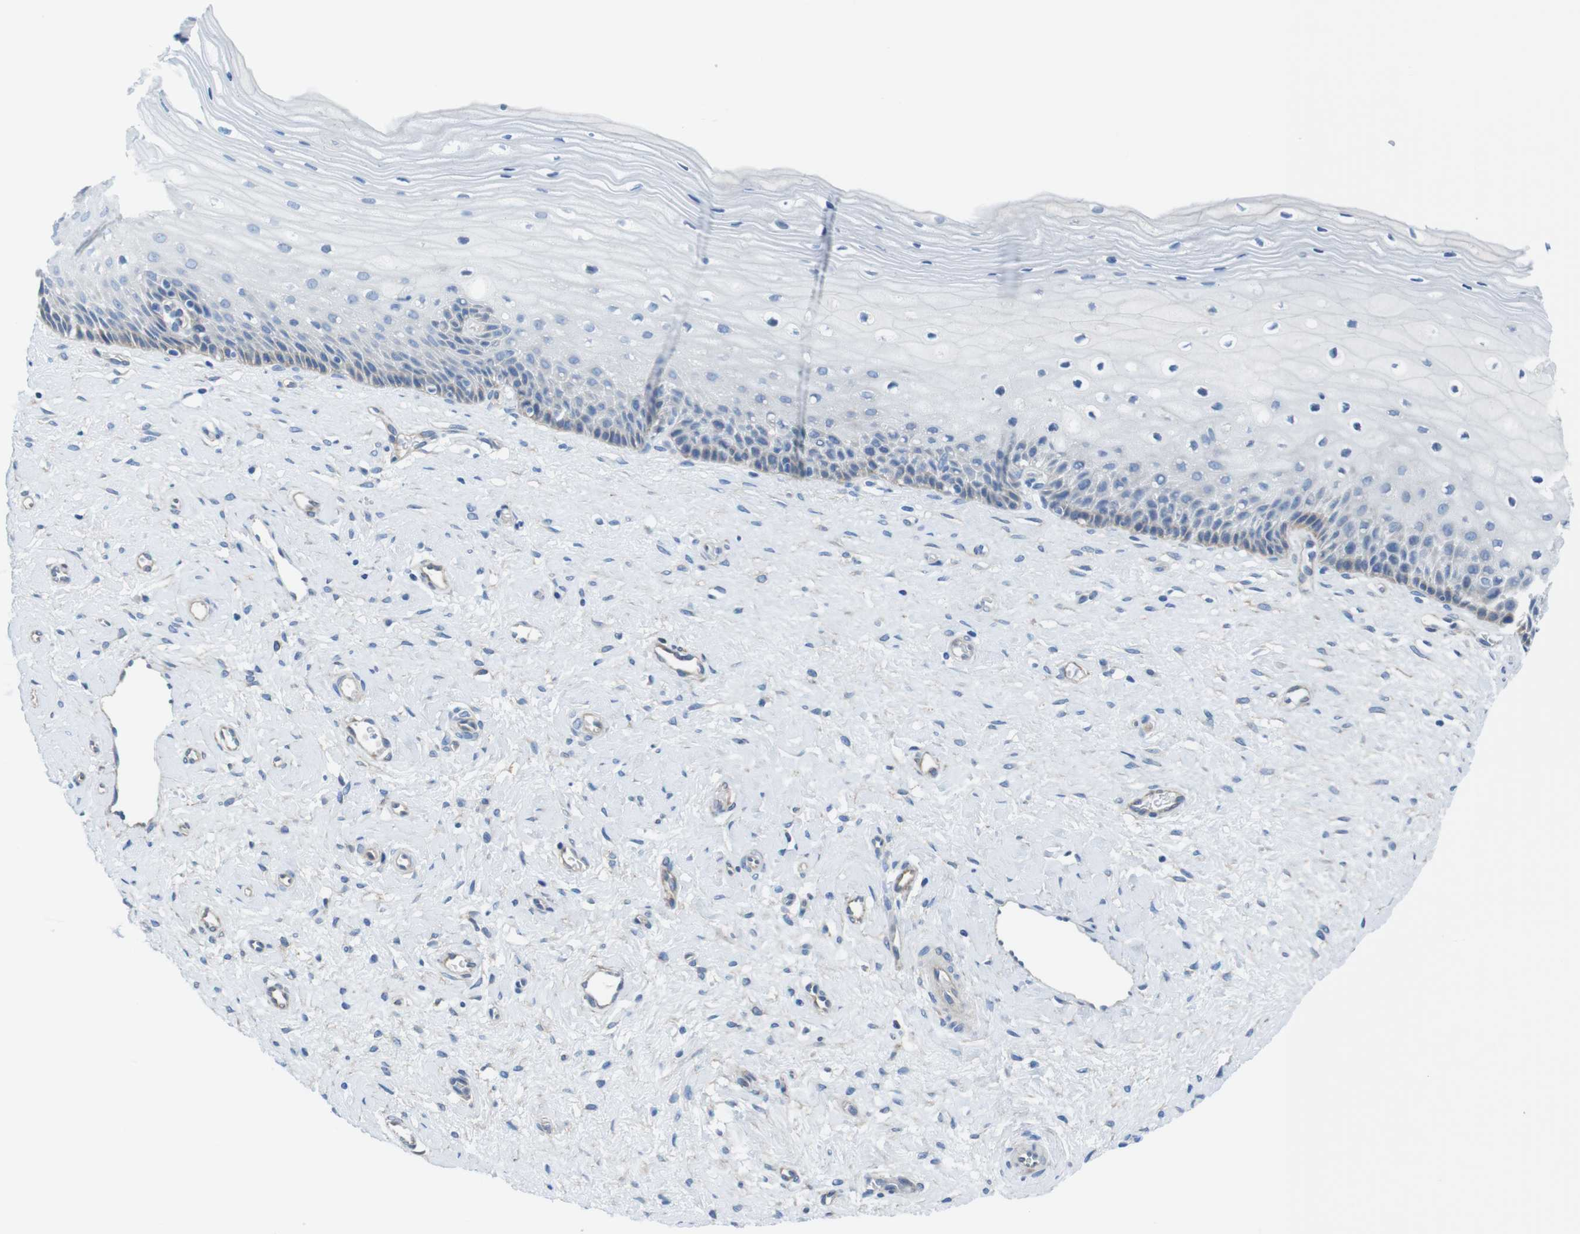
{"staining": {"intensity": "negative", "quantity": "none", "location": "none"}, "tissue": "cervix", "cell_type": "Squamous epithelial cells", "image_type": "normal", "snomed": [{"axis": "morphology", "description": "Normal tissue, NOS"}, {"axis": "topography", "description": "Cervix"}], "caption": "DAB (3,3'-diaminobenzidine) immunohistochemical staining of normal cervix displays no significant expression in squamous epithelial cells.", "gene": "CDH8", "patient": {"sex": "female", "age": 39}}